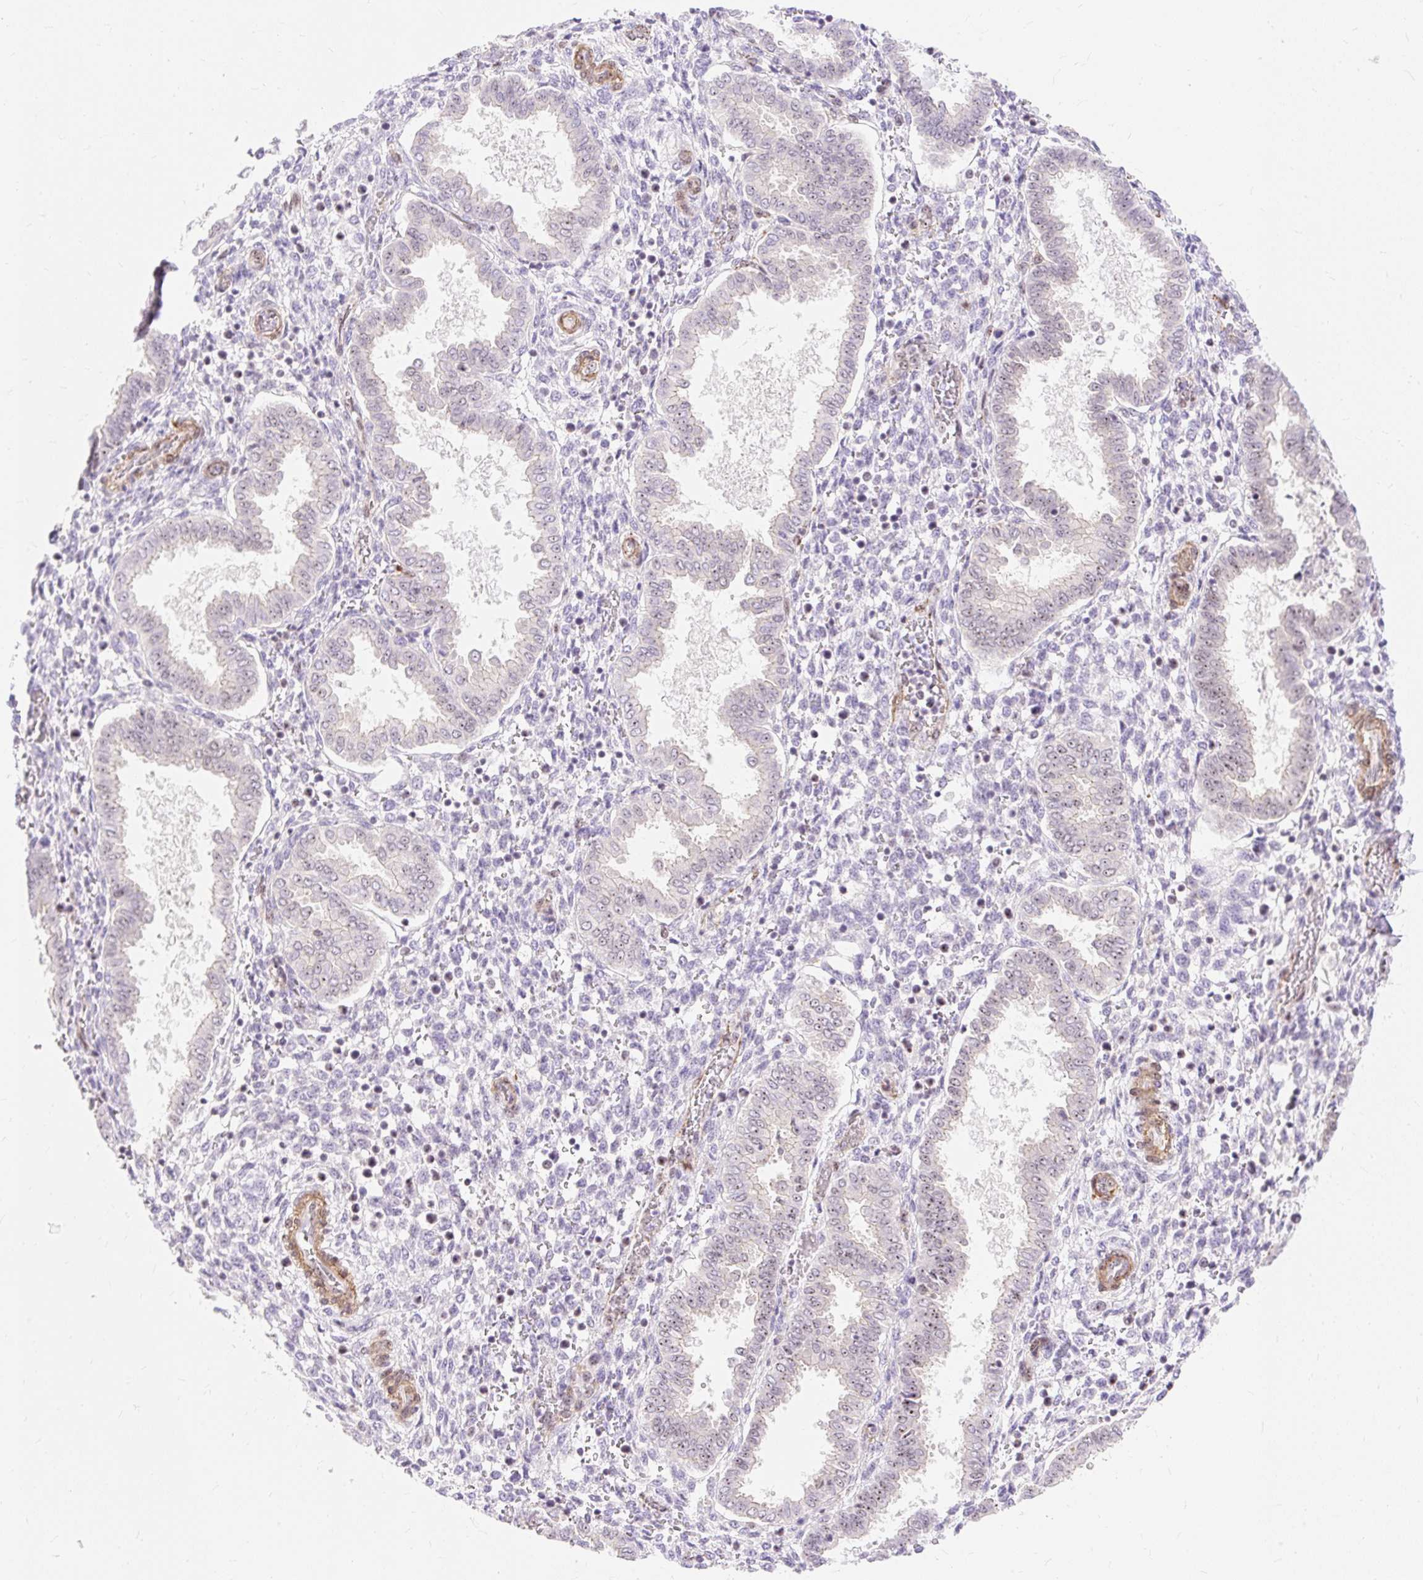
{"staining": {"intensity": "weak", "quantity": "<25%", "location": "nuclear"}, "tissue": "endometrium", "cell_type": "Cells in endometrial stroma", "image_type": "normal", "snomed": [{"axis": "morphology", "description": "Normal tissue, NOS"}, {"axis": "topography", "description": "Endometrium"}], "caption": "Immunohistochemical staining of benign endometrium displays no significant staining in cells in endometrial stroma. (Immunohistochemistry (ihc), brightfield microscopy, high magnification).", "gene": "OBP2A", "patient": {"sex": "female", "age": 24}}